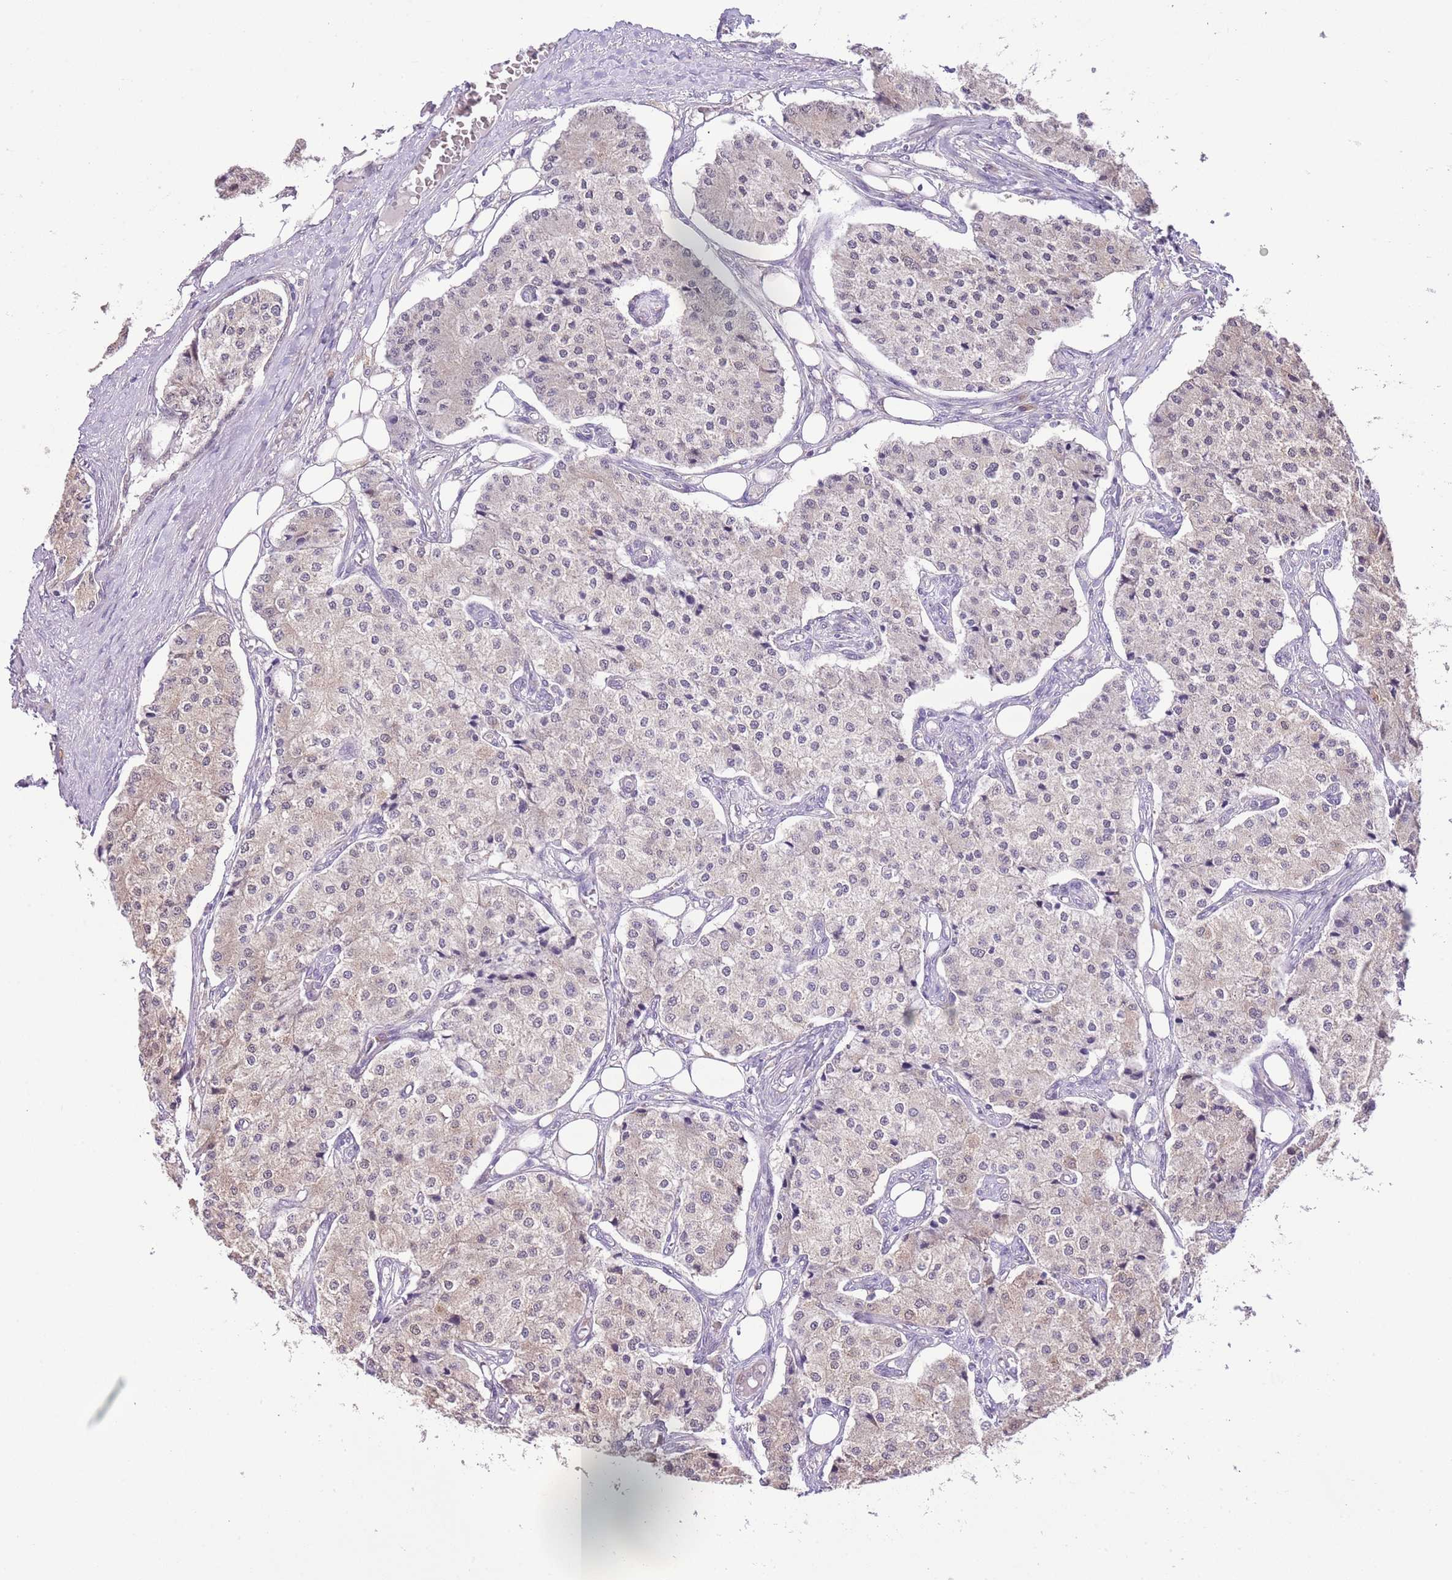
{"staining": {"intensity": "negative", "quantity": "none", "location": "none"}, "tissue": "carcinoid", "cell_type": "Tumor cells", "image_type": "cancer", "snomed": [{"axis": "morphology", "description": "Carcinoid, malignant, NOS"}, {"axis": "topography", "description": "Colon"}], "caption": "This is a histopathology image of immunohistochemistry (IHC) staining of malignant carcinoid, which shows no staining in tumor cells. (Stains: DAB IHC with hematoxylin counter stain, Microscopy: brightfield microscopy at high magnification).", "gene": "GALK2", "patient": {"sex": "female", "age": 52}}